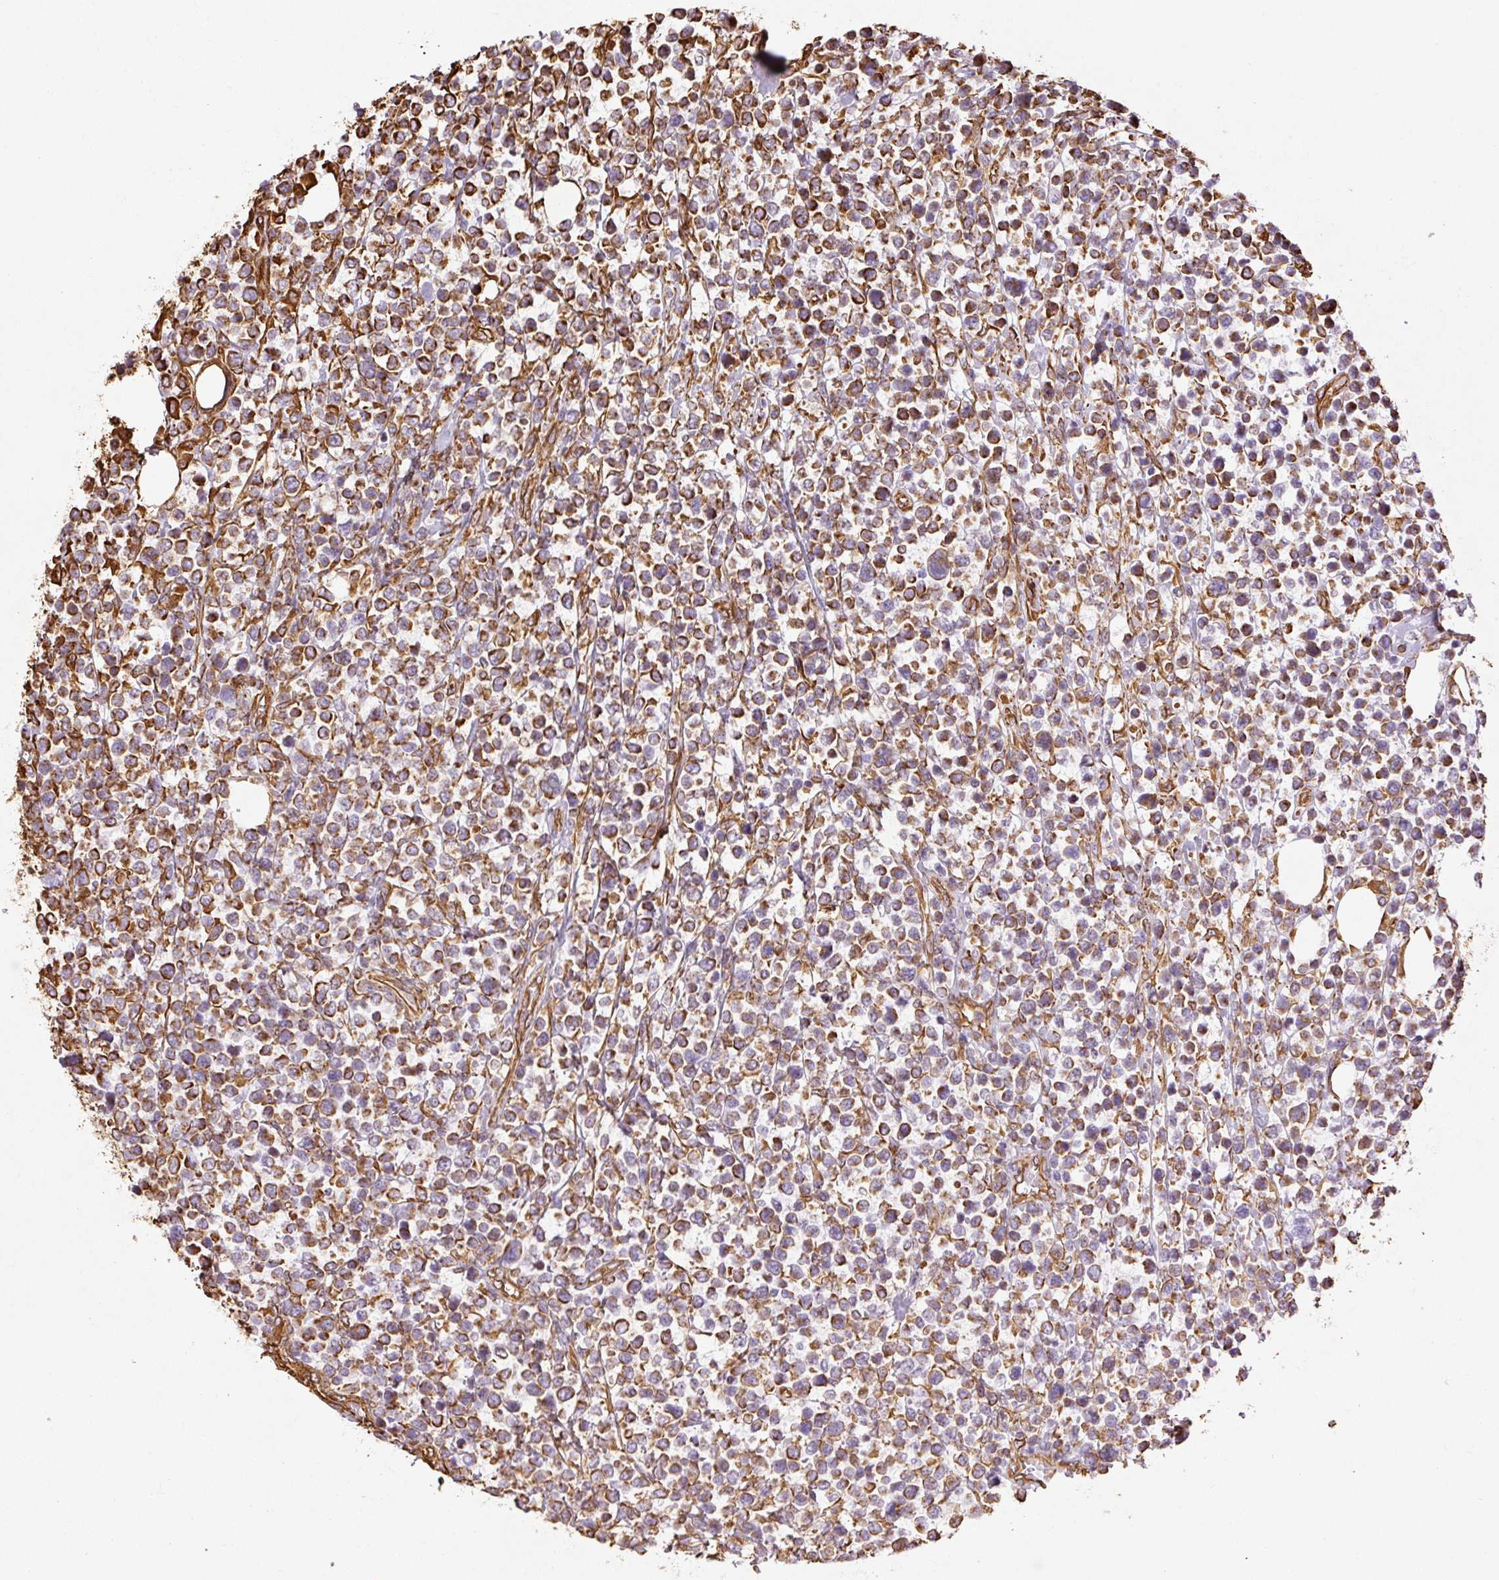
{"staining": {"intensity": "moderate", "quantity": ">75%", "location": "cytoplasmic/membranous"}, "tissue": "lymphoma", "cell_type": "Tumor cells", "image_type": "cancer", "snomed": [{"axis": "morphology", "description": "Malignant lymphoma, non-Hodgkin's type, Low grade"}, {"axis": "topography", "description": "Lymph node"}], "caption": "Immunohistochemical staining of lymphoma demonstrates moderate cytoplasmic/membranous protein positivity in approximately >75% of tumor cells.", "gene": "VIM", "patient": {"sex": "male", "age": 60}}